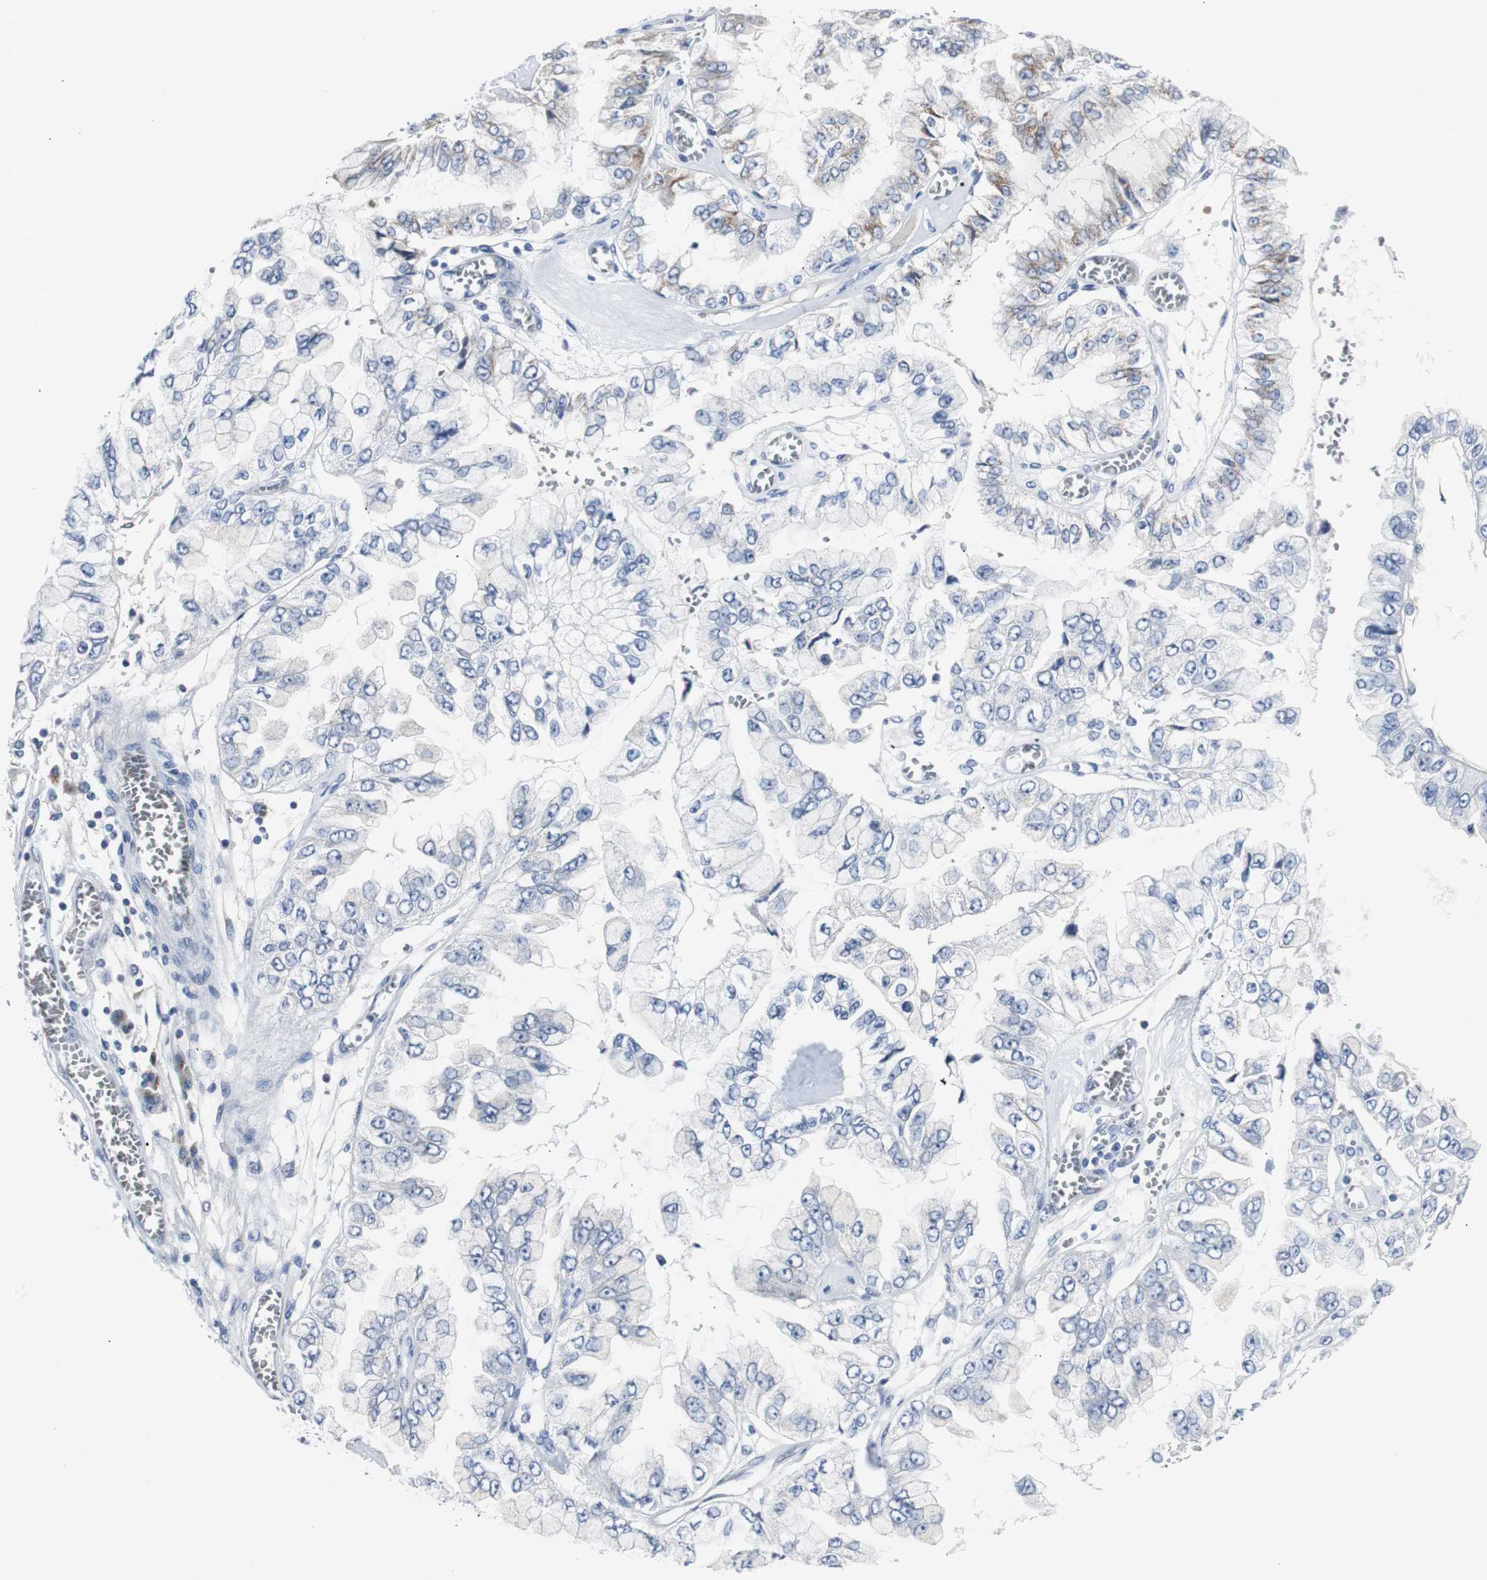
{"staining": {"intensity": "negative", "quantity": "none", "location": "none"}, "tissue": "liver cancer", "cell_type": "Tumor cells", "image_type": "cancer", "snomed": [{"axis": "morphology", "description": "Cholangiocarcinoma"}, {"axis": "topography", "description": "Liver"}], "caption": "There is no significant expression in tumor cells of liver cancer (cholangiocarcinoma).", "gene": "SOX30", "patient": {"sex": "female", "age": 79}}